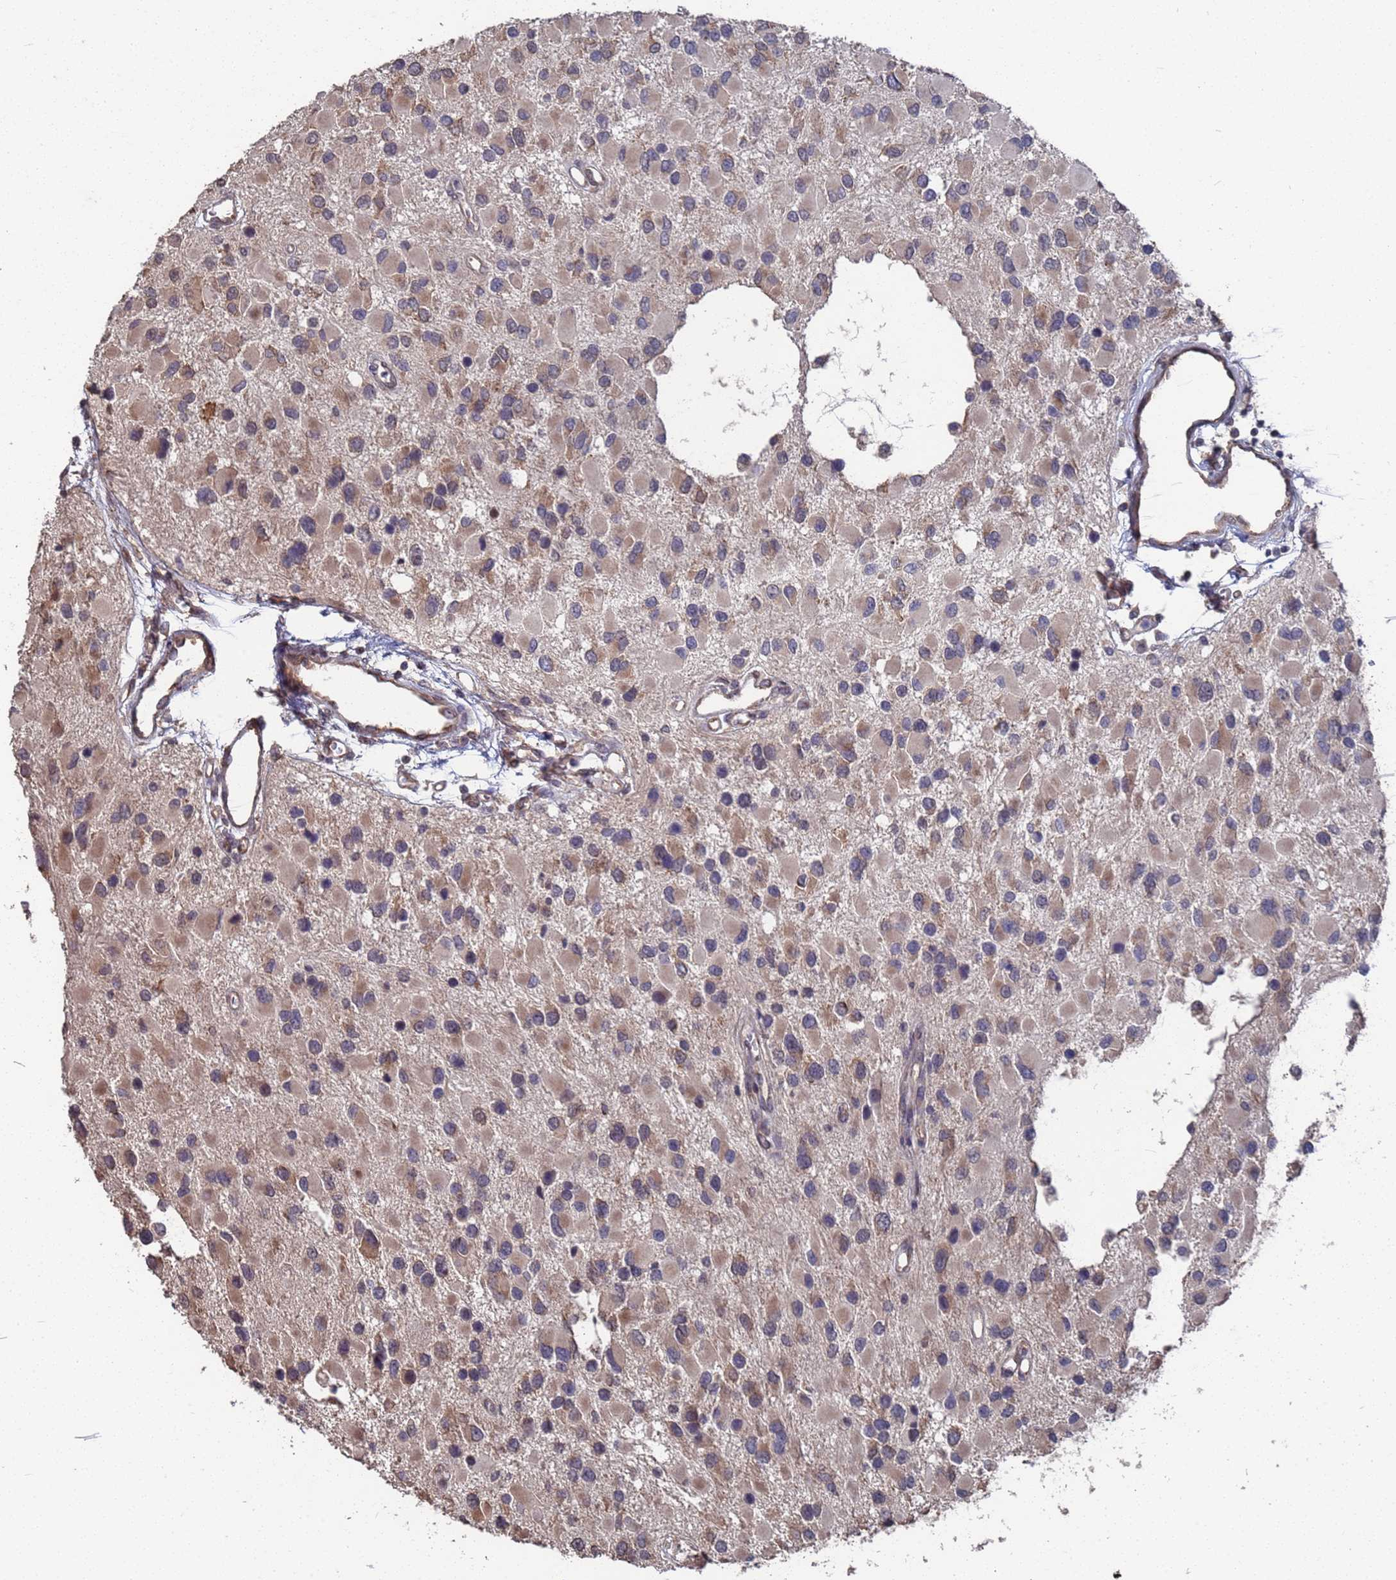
{"staining": {"intensity": "weak", "quantity": "25%-75%", "location": "cytoplasmic/membranous"}, "tissue": "glioma", "cell_type": "Tumor cells", "image_type": "cancer", "snomed": [{"axis": "morphology", "description": "Glioma, malignant, High grade"}, {"axis": "topography", "description": "Brain"}], "caption": "Immunohistochemical staining of high-grade glioma (malignant) shows low levels of weak cytoplasmic/membranous positivity in about 25%-75% of tumor cells. The staining was performed using DAB (3,3'-diaminobenzidine) to visualize the protein expression in brown, while the nuclei were stained in blue with hematoxylin (Magnification: 20x).", "gene": "CFAP119", "patient": {"sex": "male", "age": 53}}